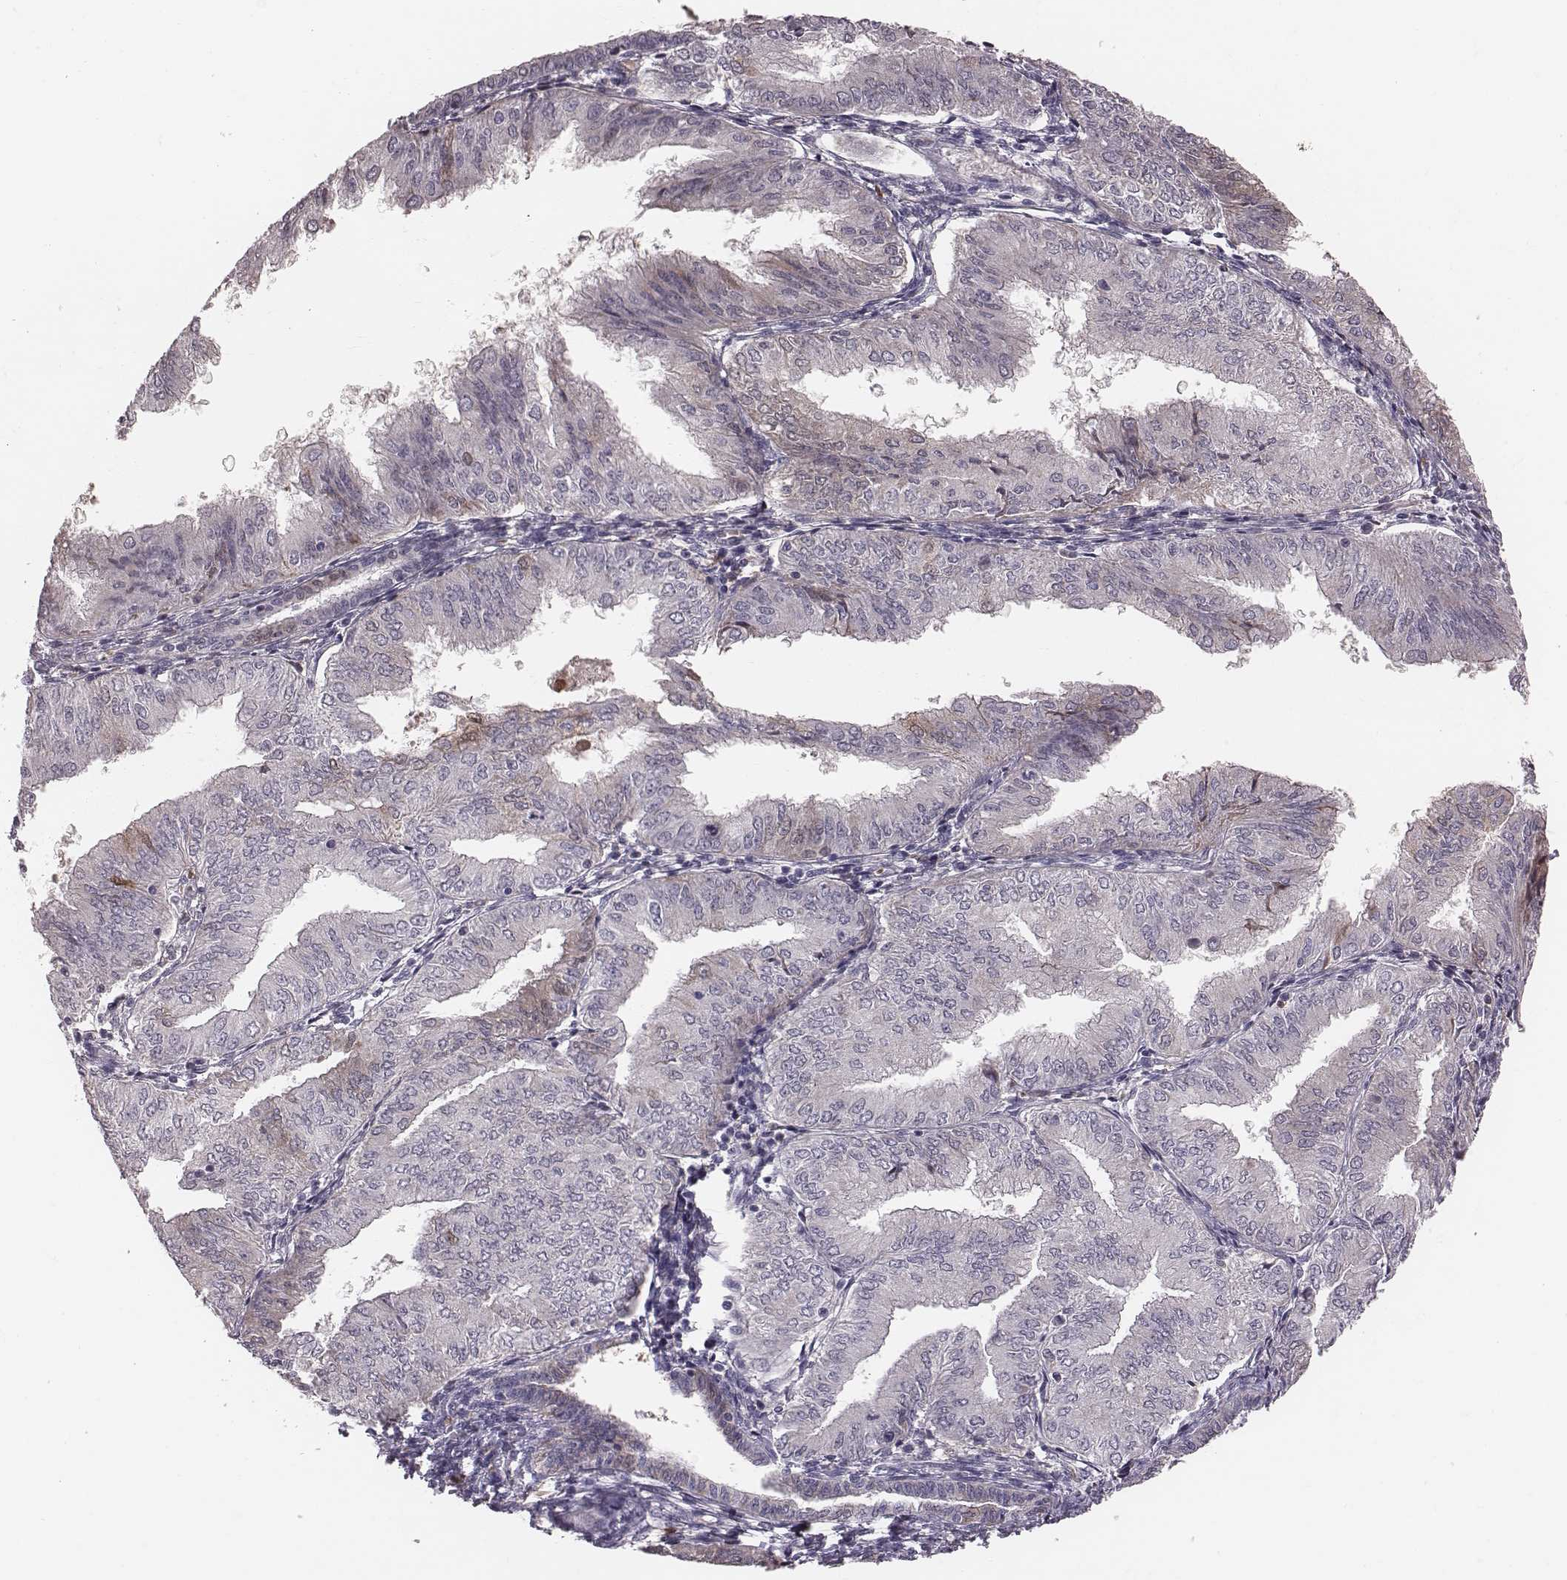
{"staining": {"intensity": "weak", "quantity": "25%-75%", "location": "cytoplasmic/membranous"}, "tissue": "endometrial cancer", "cell_type": "Tumor cells", "image_type": "cancer", "snomed": [{"axis": "morphology", "description": "Adenocarcinoma, NOS"}, {"axis": "topography", "description": "Endometrium"}], "caption": "This photomicrograph reveals immunohistochemistry (IHC) staining of adenocarcinoma (endometrial), with low weak cytoplasmic/membranous staining in approximately 25%-75% of tumor cells.", "gene": "CFTR", "patient": {"sex": "female", "age": 53}}